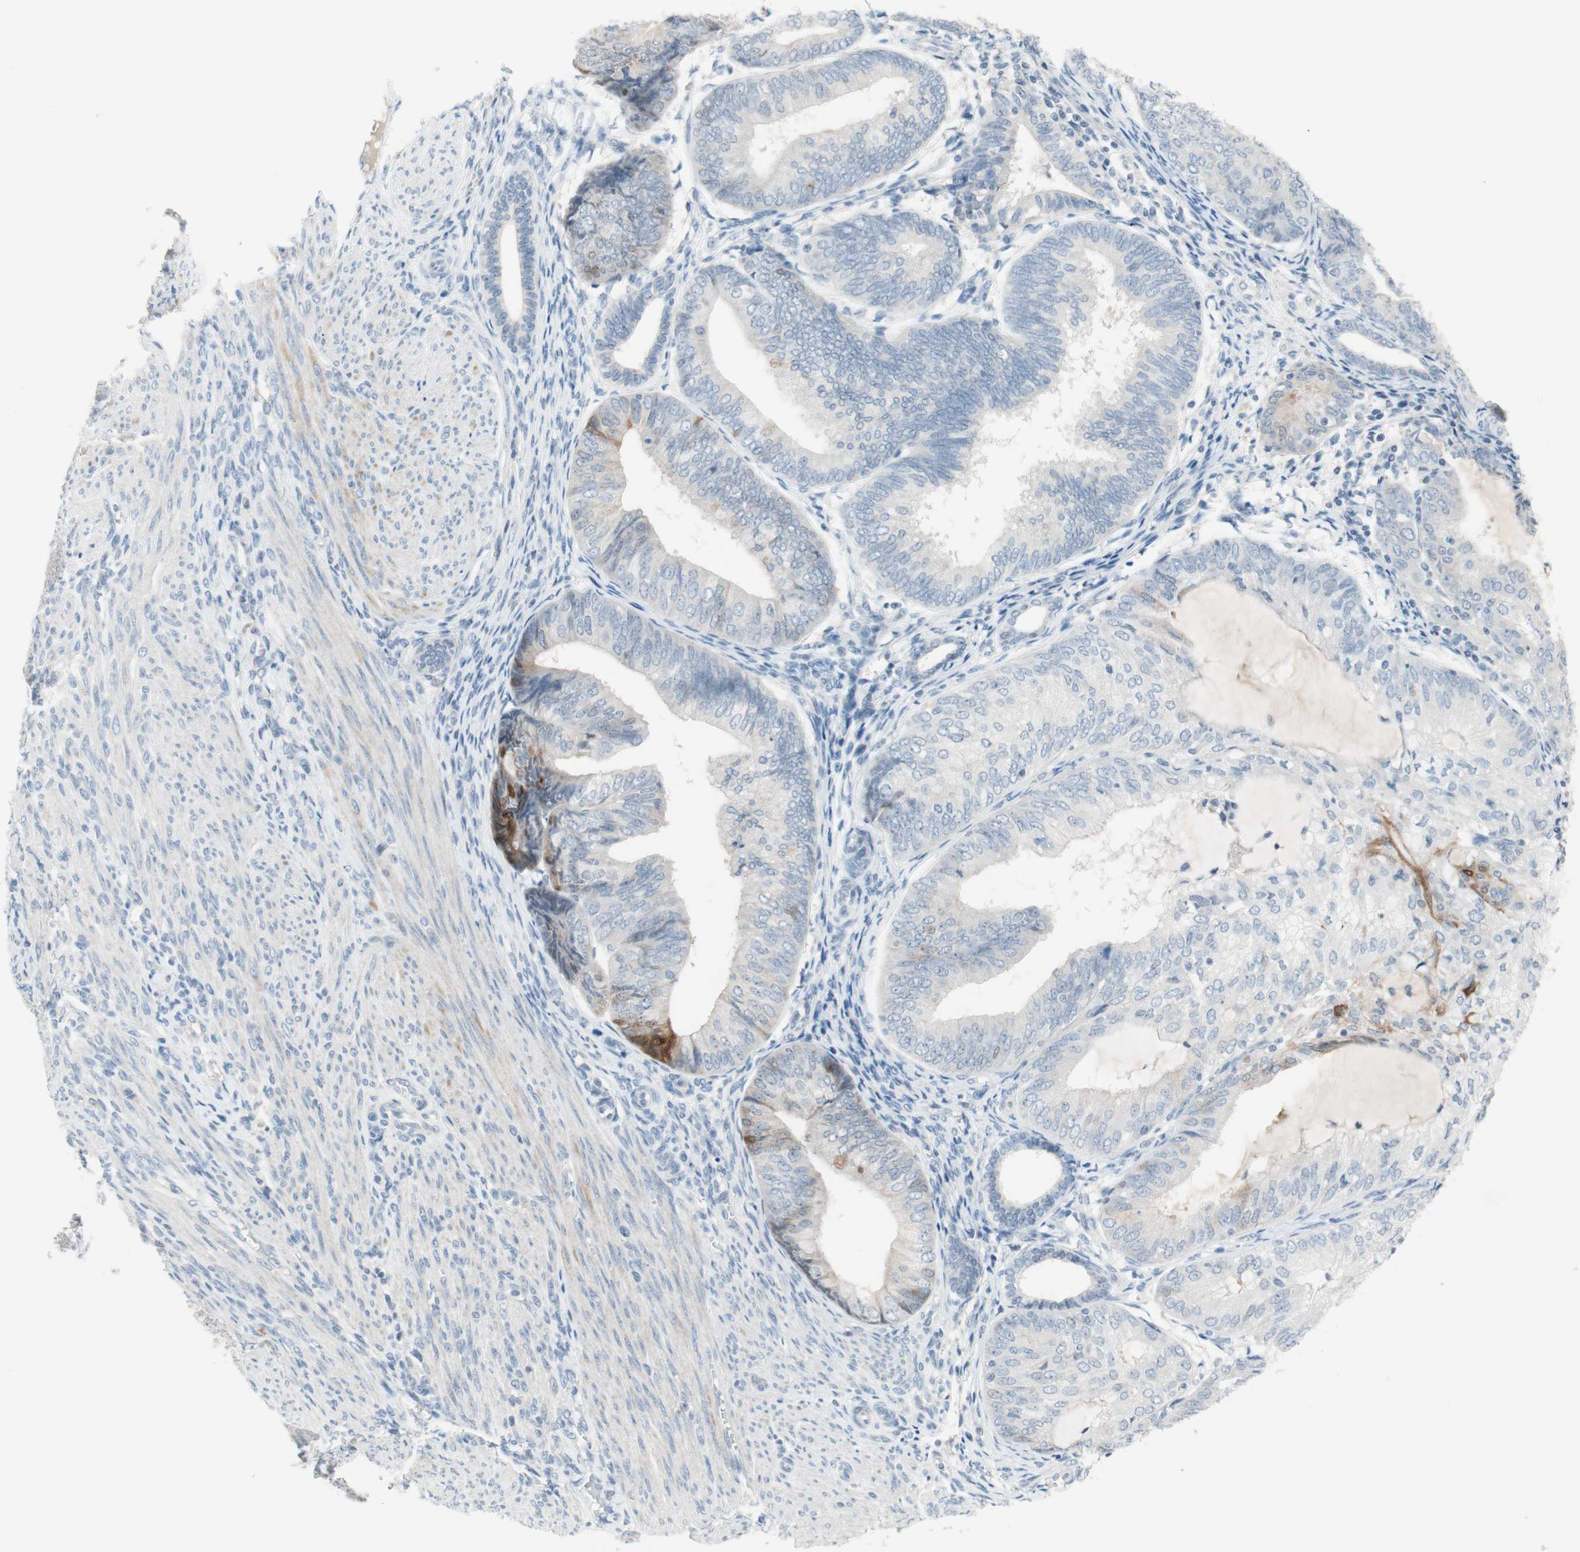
{"staining": {"intensity": "weak", "quantity": "<25%", "location": "nuclear"}, "tissue": "endometrial cancer", "cell_type": "Tumor cells", "image_type": "cancer", "snomed": [{"axis": "morphology", "description": "Adenocarcinoma, NOS"}, {"axis": "topography", "description": "Endometrium"}], "caption": "DAB immunohistochemical staining of human endometrial cancer (adenocarcinoma) demonstrates no significant expression in tumor cells.", "gene": "PDZK1", "patient": {"sex": "female", "age": 81}}